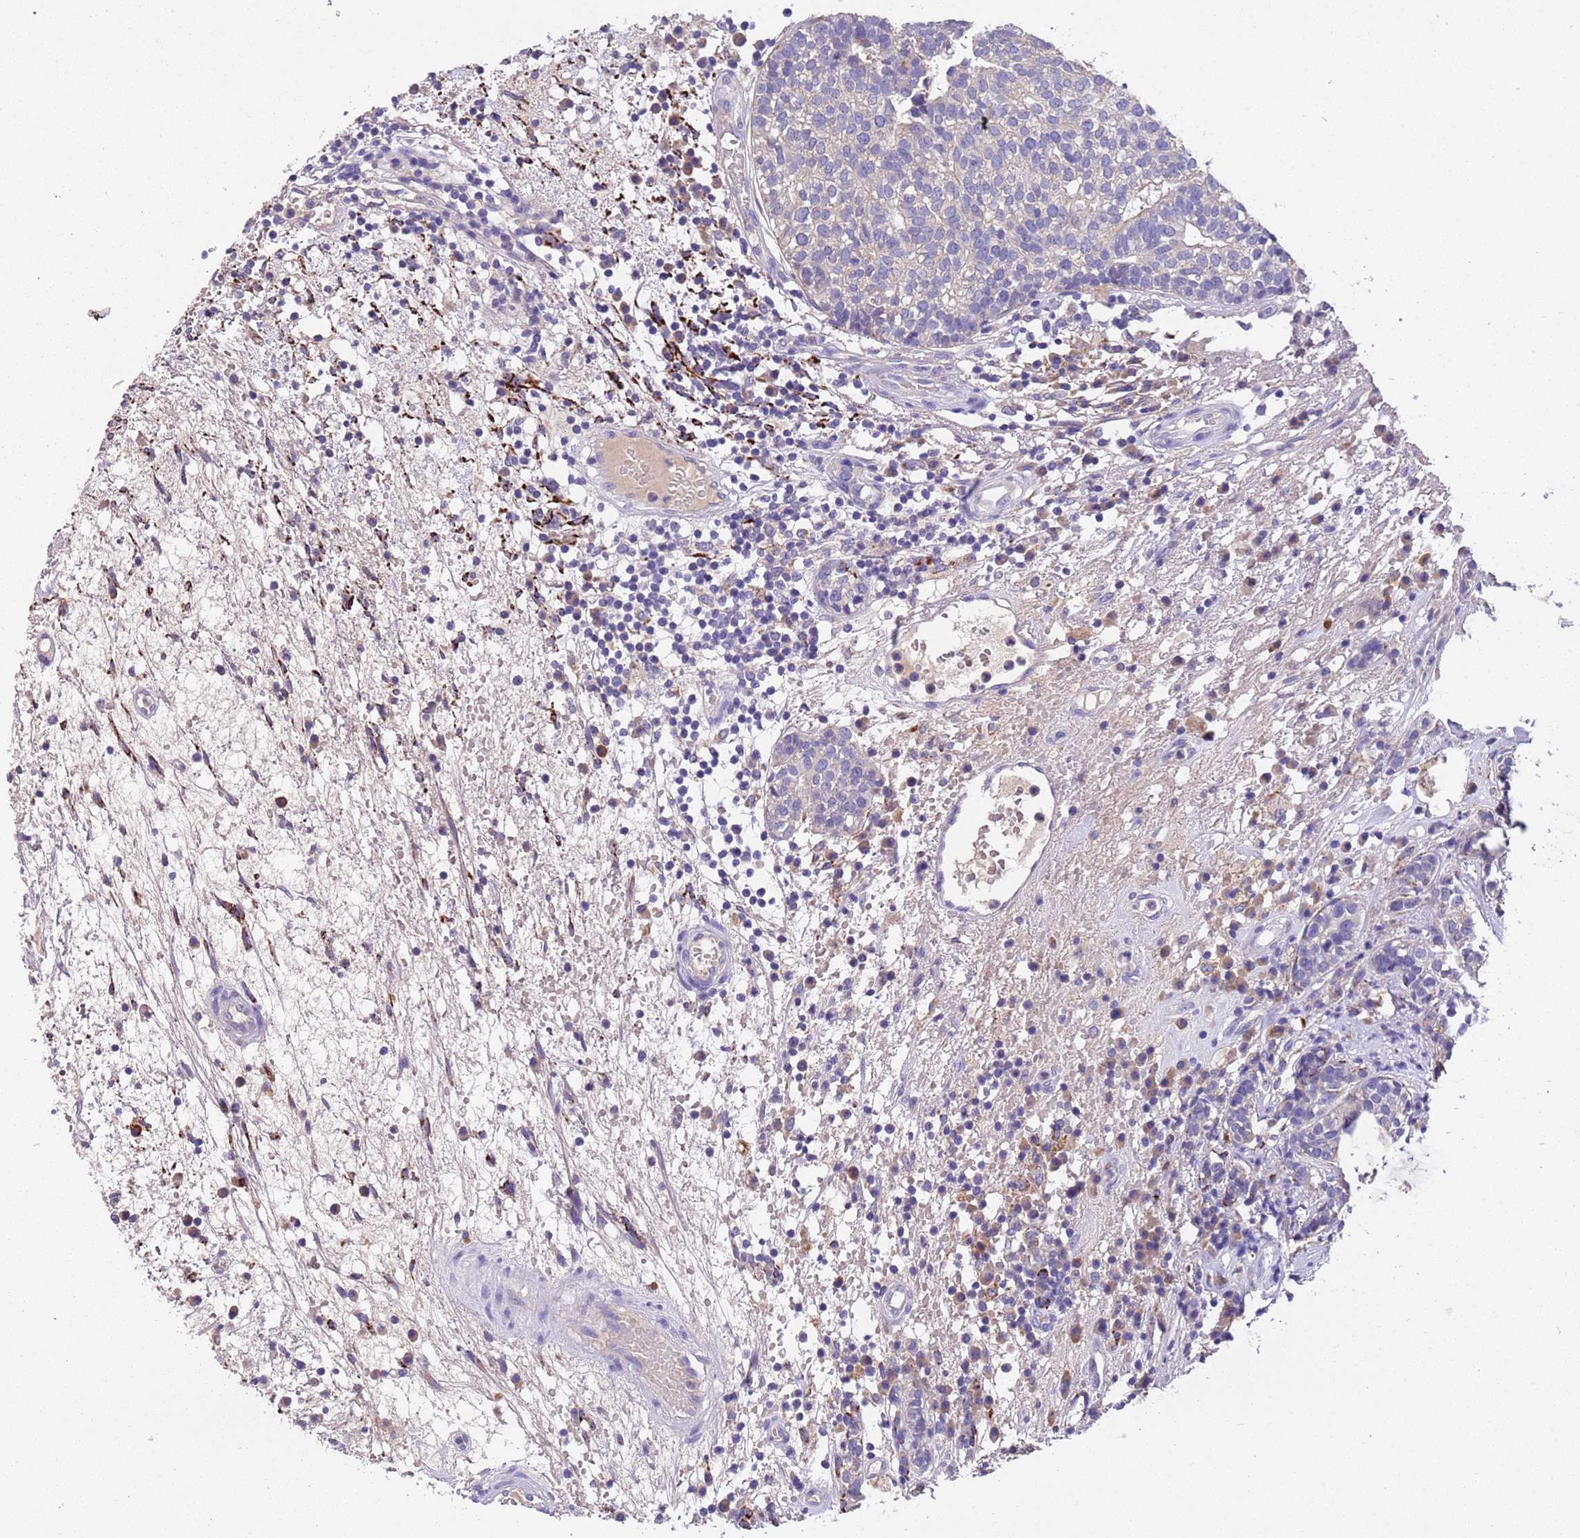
{"staining": {"intensity": "negative", "quantity": "none", "location": "none"}, "tissue": "head and neck cancer", "cell_type": "Tumor cells", "image_type": "cancer", "snomed": [{"axis": "morphology", "description": "Adenocarcinoma, NOS"}, {"axis": "topography", "description": "Salivary gland"}, {"axis": "topography", "description": "Head-Neck"}], "caption": "DAB (3,3'-diaminobenzidine) immunohistochemical staining of human head and neck cancer demonstrates no significant expression in tumor cells.", "gene": "SLC24A3", "patient": {"sex": "female", "age": 65}}